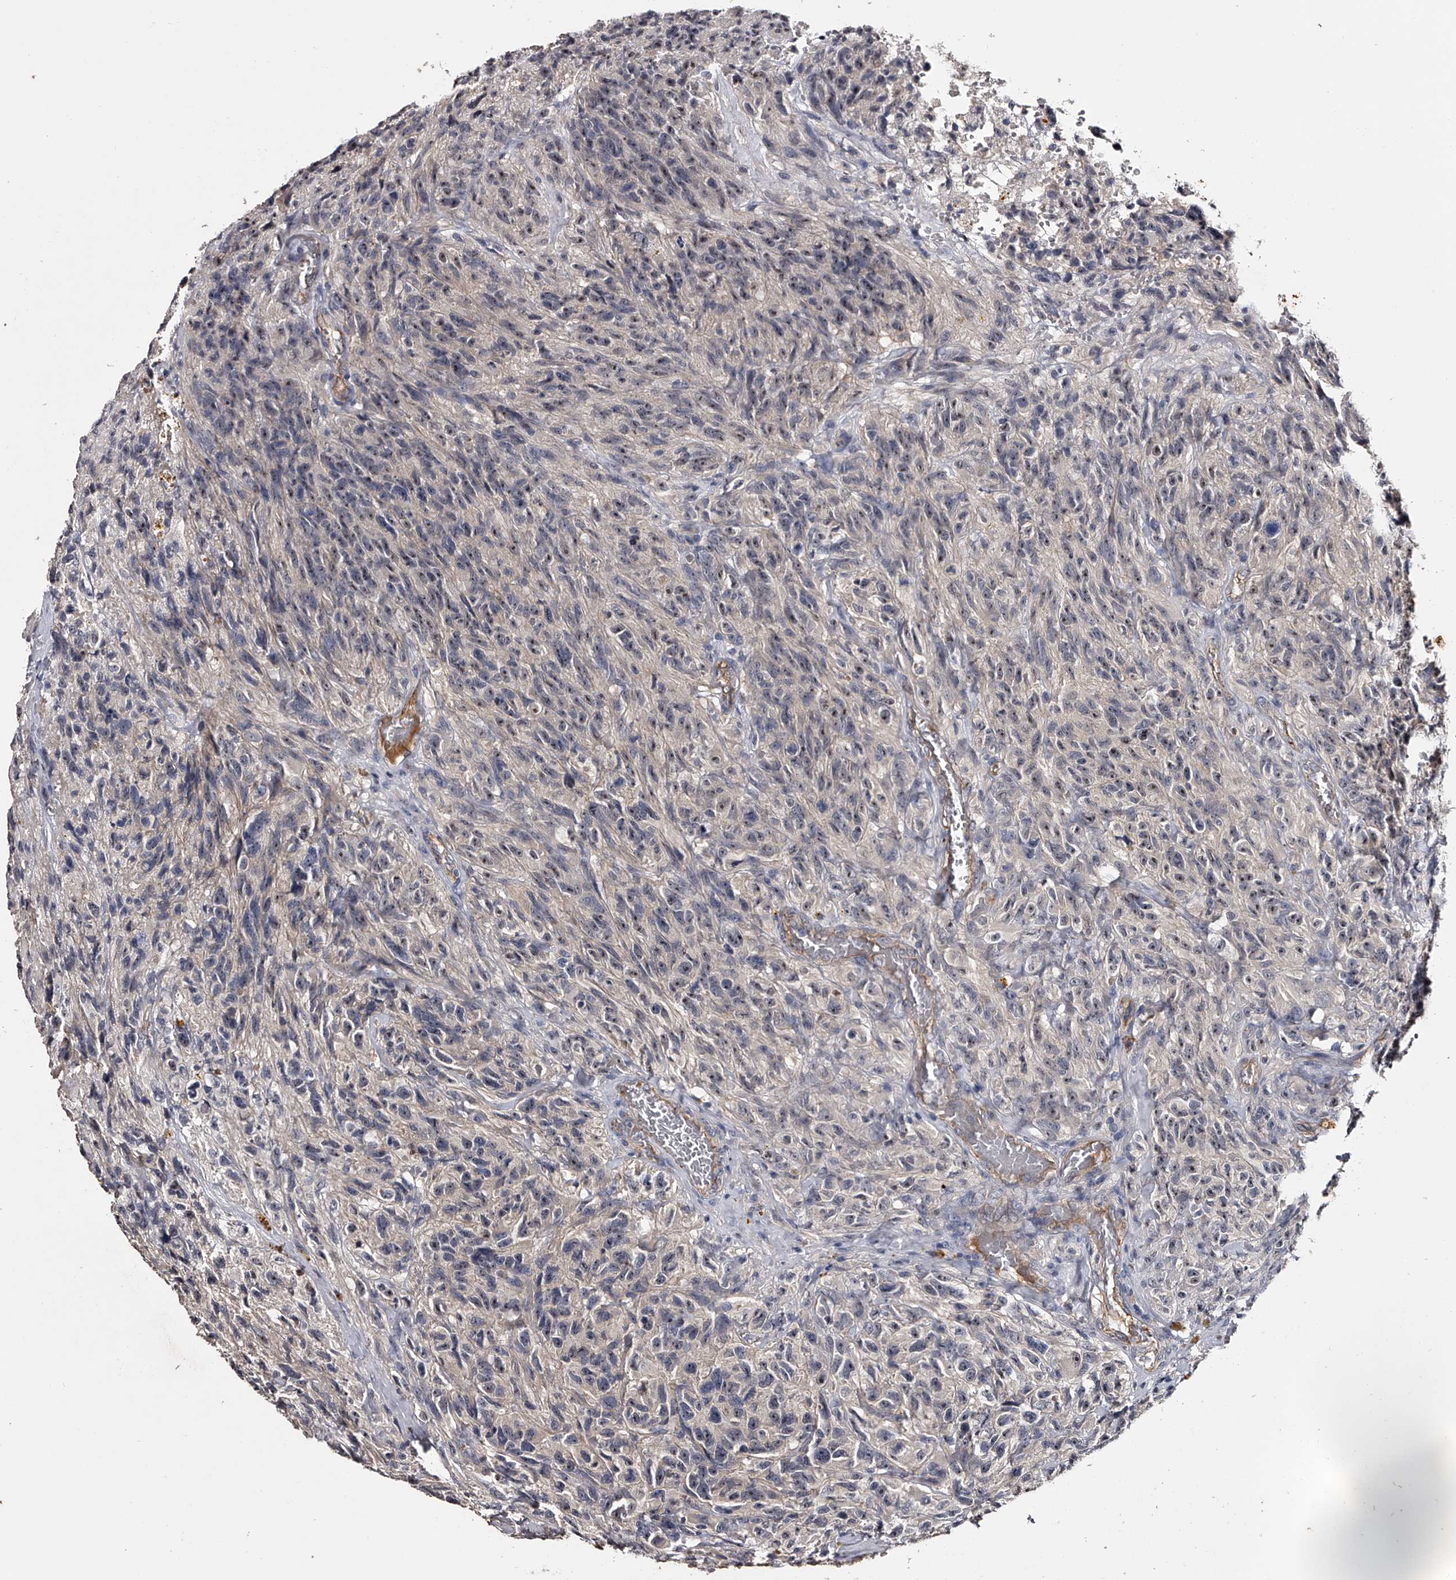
{"staining": {"intensity": "negative", "quantity": "none", "location": "none"}, "tissue": "glioma", "cell_type": "Tumor cells", "image_type": "cancer", "snomed": [{"axis": "morphology", "description": "Glioma, malignant, High grade"}, {"axis": "topography", "description": "Brain"}], "caption": "This is an immunohistochemistry (IHC) photomicrograph of high-grade glioma (malignant). There is no positivity in tumor cells.", "gene": "MDN1", "patient": {"sex": "male", "age": 69}}